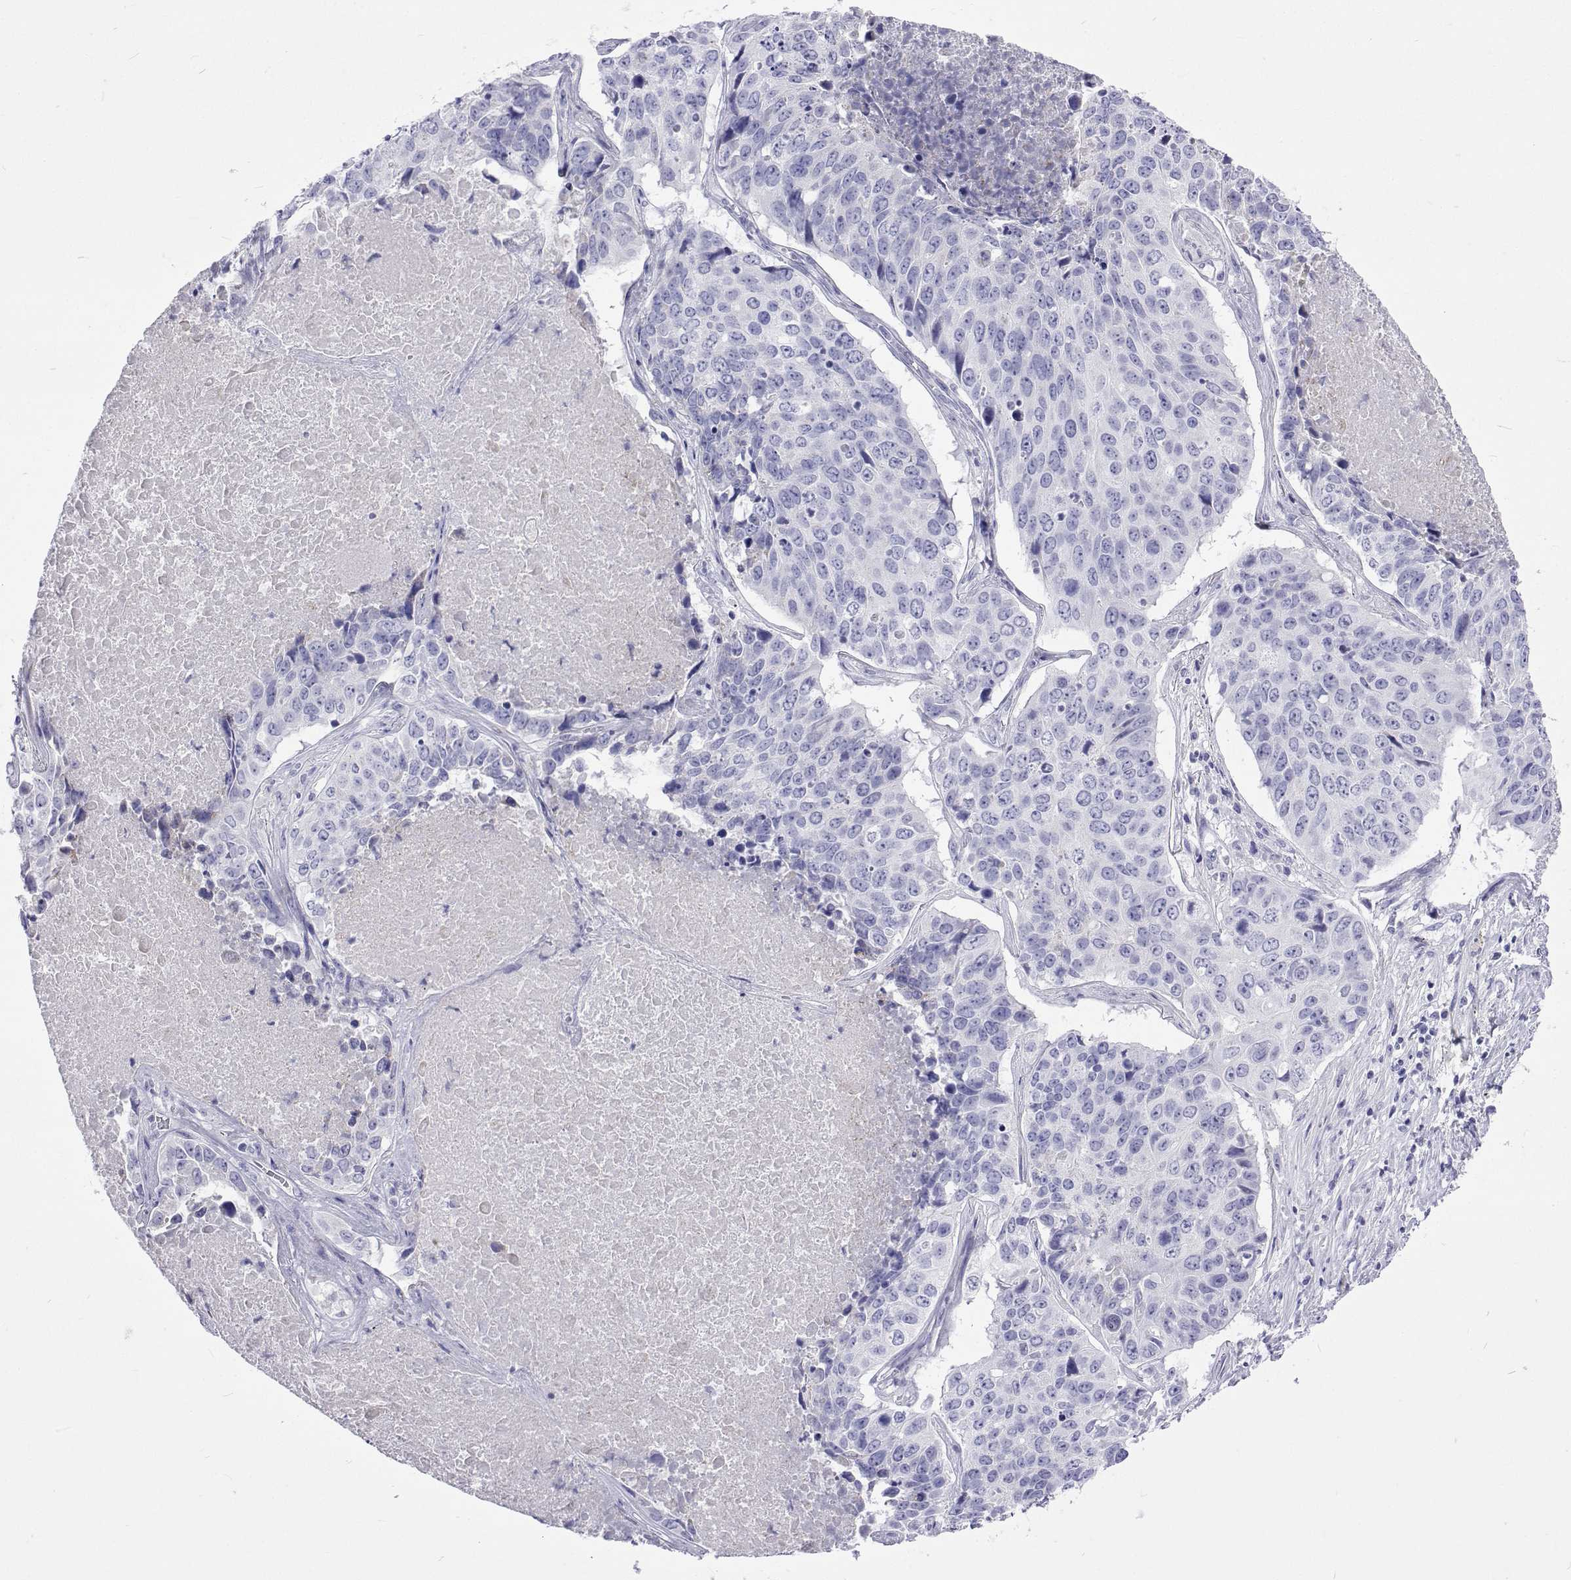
{"staining": {"intensity": "negative", "quantity": "none", "location": "none"}, "tissue": "lung cancer", "cell_type": "Tumor cells", "image_type": "cancer", "snomed": [{"axis": "morphology", "description": "Normal tissue, NOS"}, {"axis": "morphology", "description": "Squamous cell carcinoma, NOS"}, {"axis": "topography", "description": "Bronchus"}, {"axis": "topography", "description": "Lung"}], "caption": "The immunohistochemistry (IHC) histopathology image has no significant expression in tumor cells of lung cancer (squamous cell carcinoma) tissue.", "gene": "UMODL1", "patient": {"sex": "male", "age": 64}}